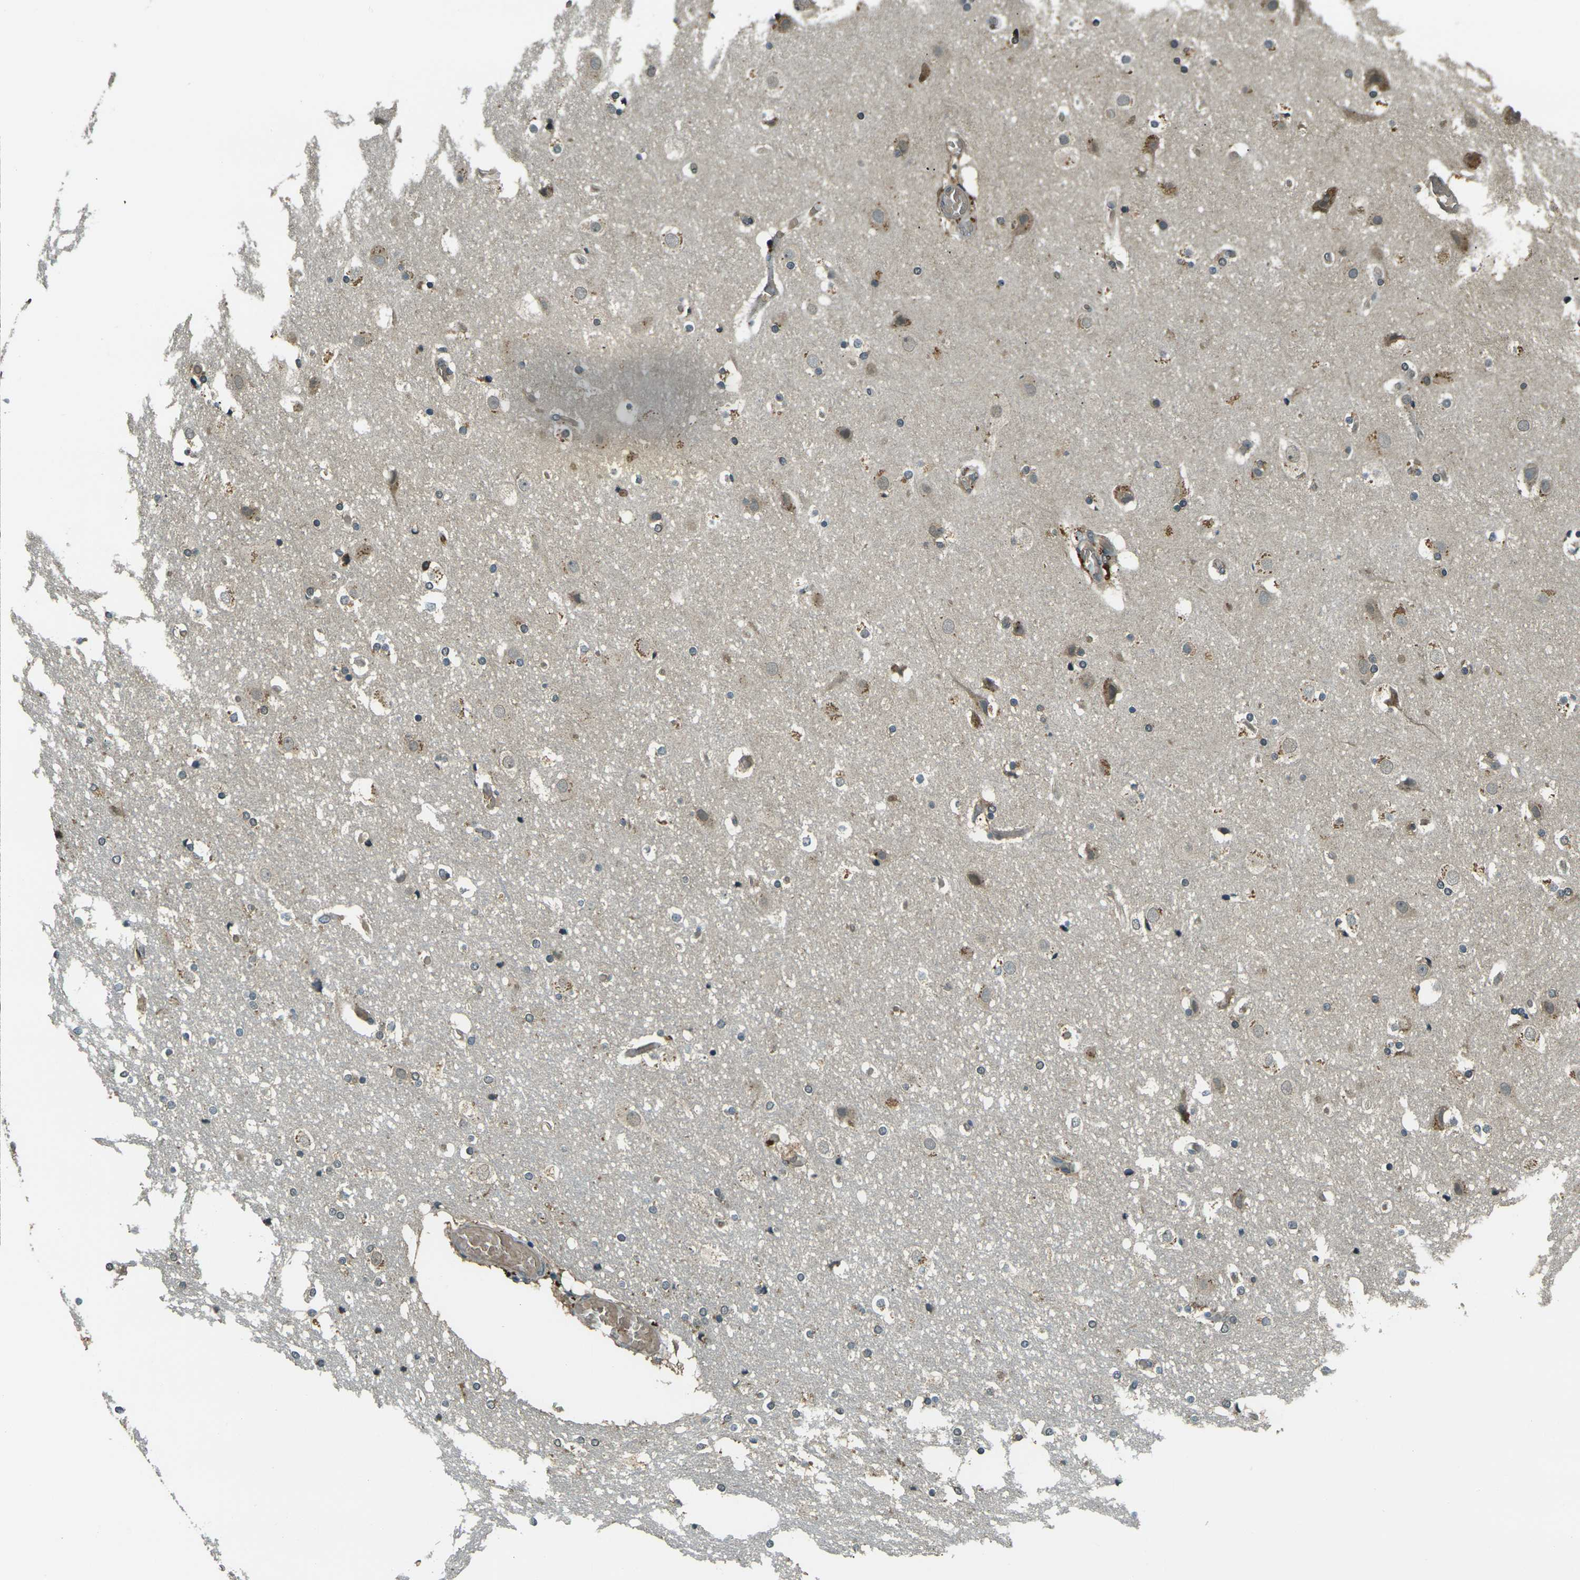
{"staining": {"intensity": "negative", "quantity": "none", "location": "none"}, "tissue": "cerebral cortex", "cell_type": "Endothelial cells", "image_type": "normal", "snomed": [{"axis": "morphology", "description": "Normal tissue, NOS"}, {"axis": "topography", "description": "Cerebral cortex"}], "caption": "Protein analysis of normal cerebral cortex exhibits no significant positivity in endothelial cells. (Stains: DAB (3,3'-diaminobenzidine) immunohistochemistry with hematoxylin counter stain, Microscopy: brightfield microscopy at high magnification).", "gene": "TOR1A", "patient": {"sex": "male", "age": 57}}